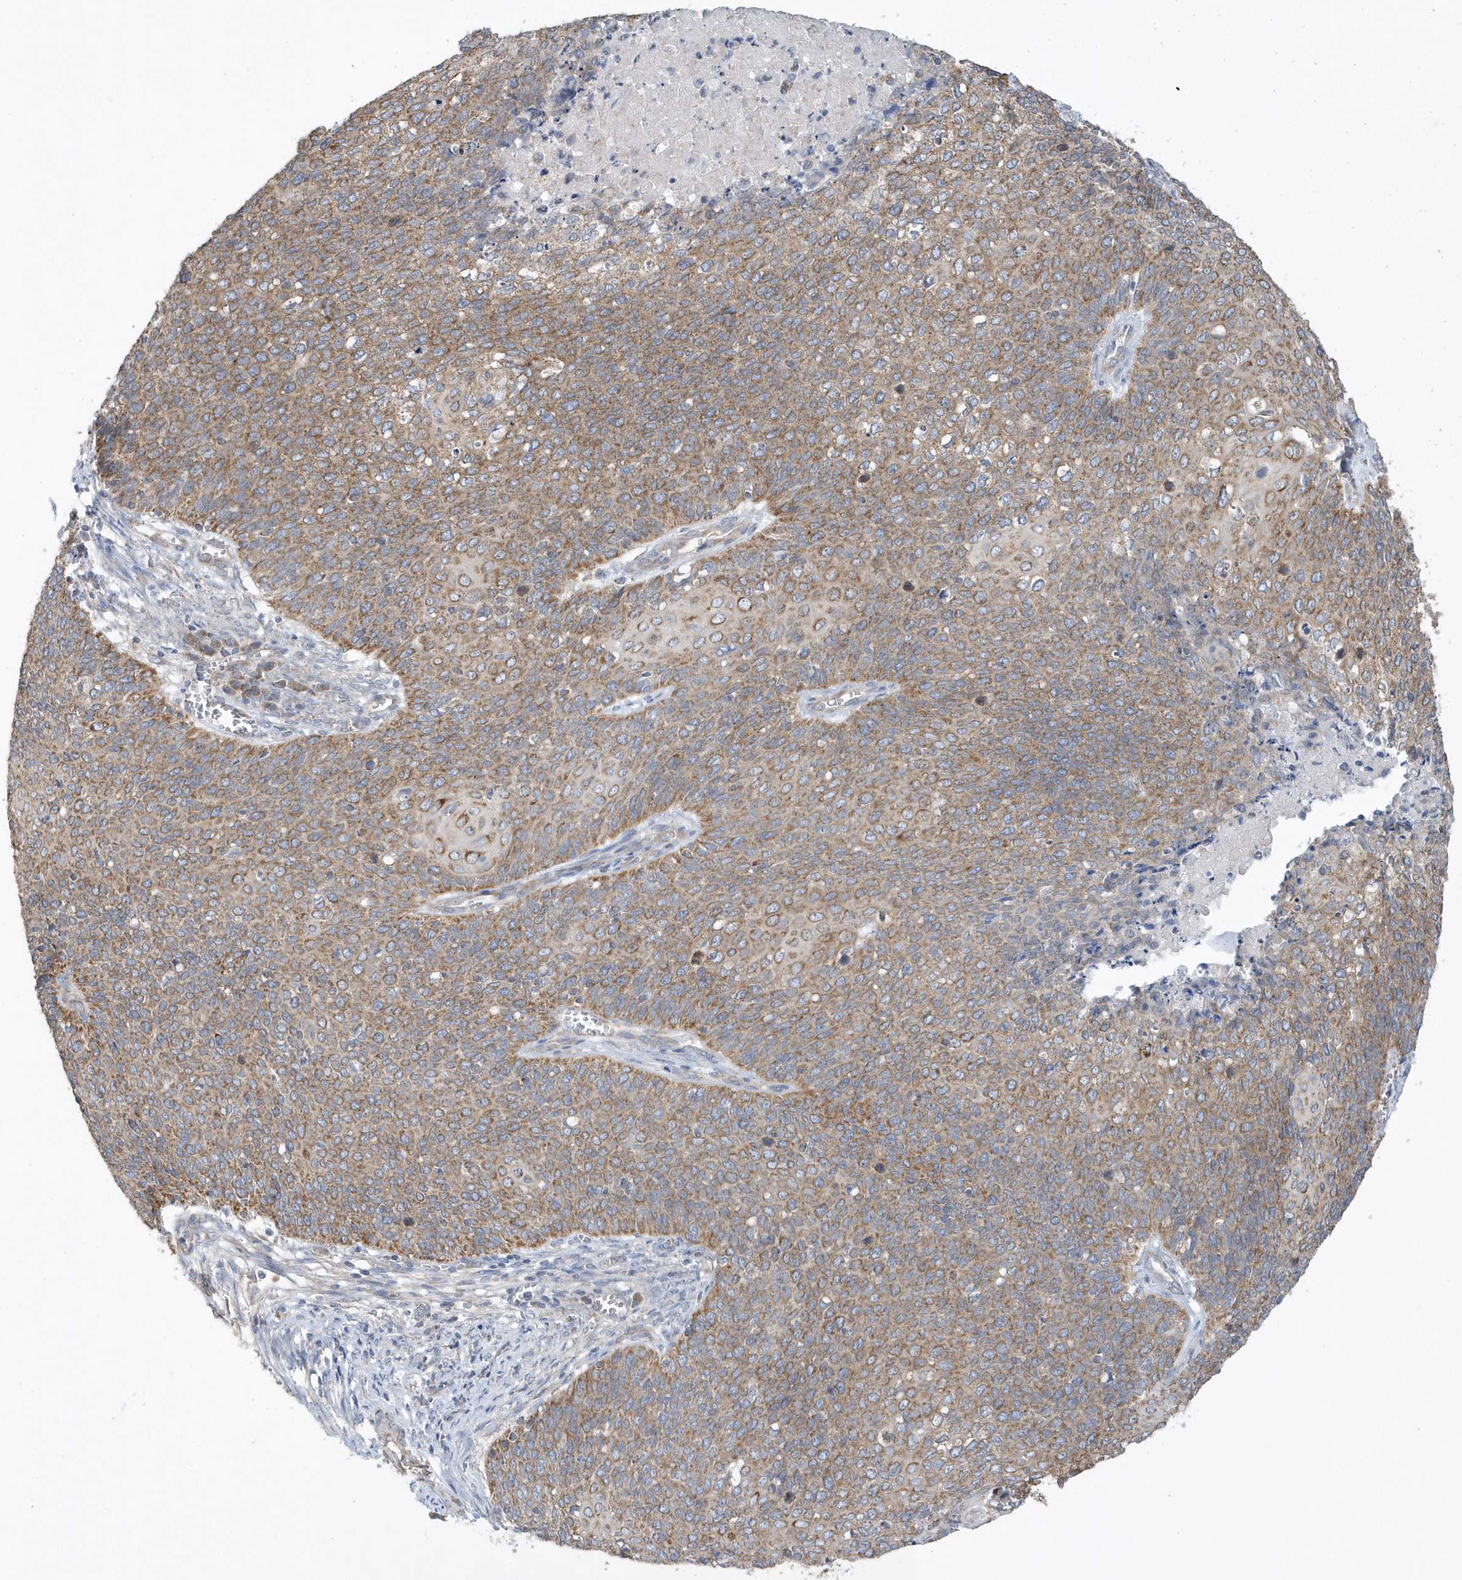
{"staining": {"intensity": "moderate", "quantity": ">75%", "location": "cytoplasmic/membranous"}, "tissue": "cervical cancer", "cell_type": "Tumor cells", "image_type": "cancer", "snomed": [{"axis": "morphology", "description": "Squamous cell carcinoma, NOS"}, {"axis": "topography", "description": "Cervix"}], "caption": "Moderate cytoplasmic/membranous expression for a protein is identified in approximately >75% of tumor cells of squamous cell carcinoma (cervical) using immunohistochemistry.", "gene": "SPATA5", "patient": {"sex": "female", "age": 39}}